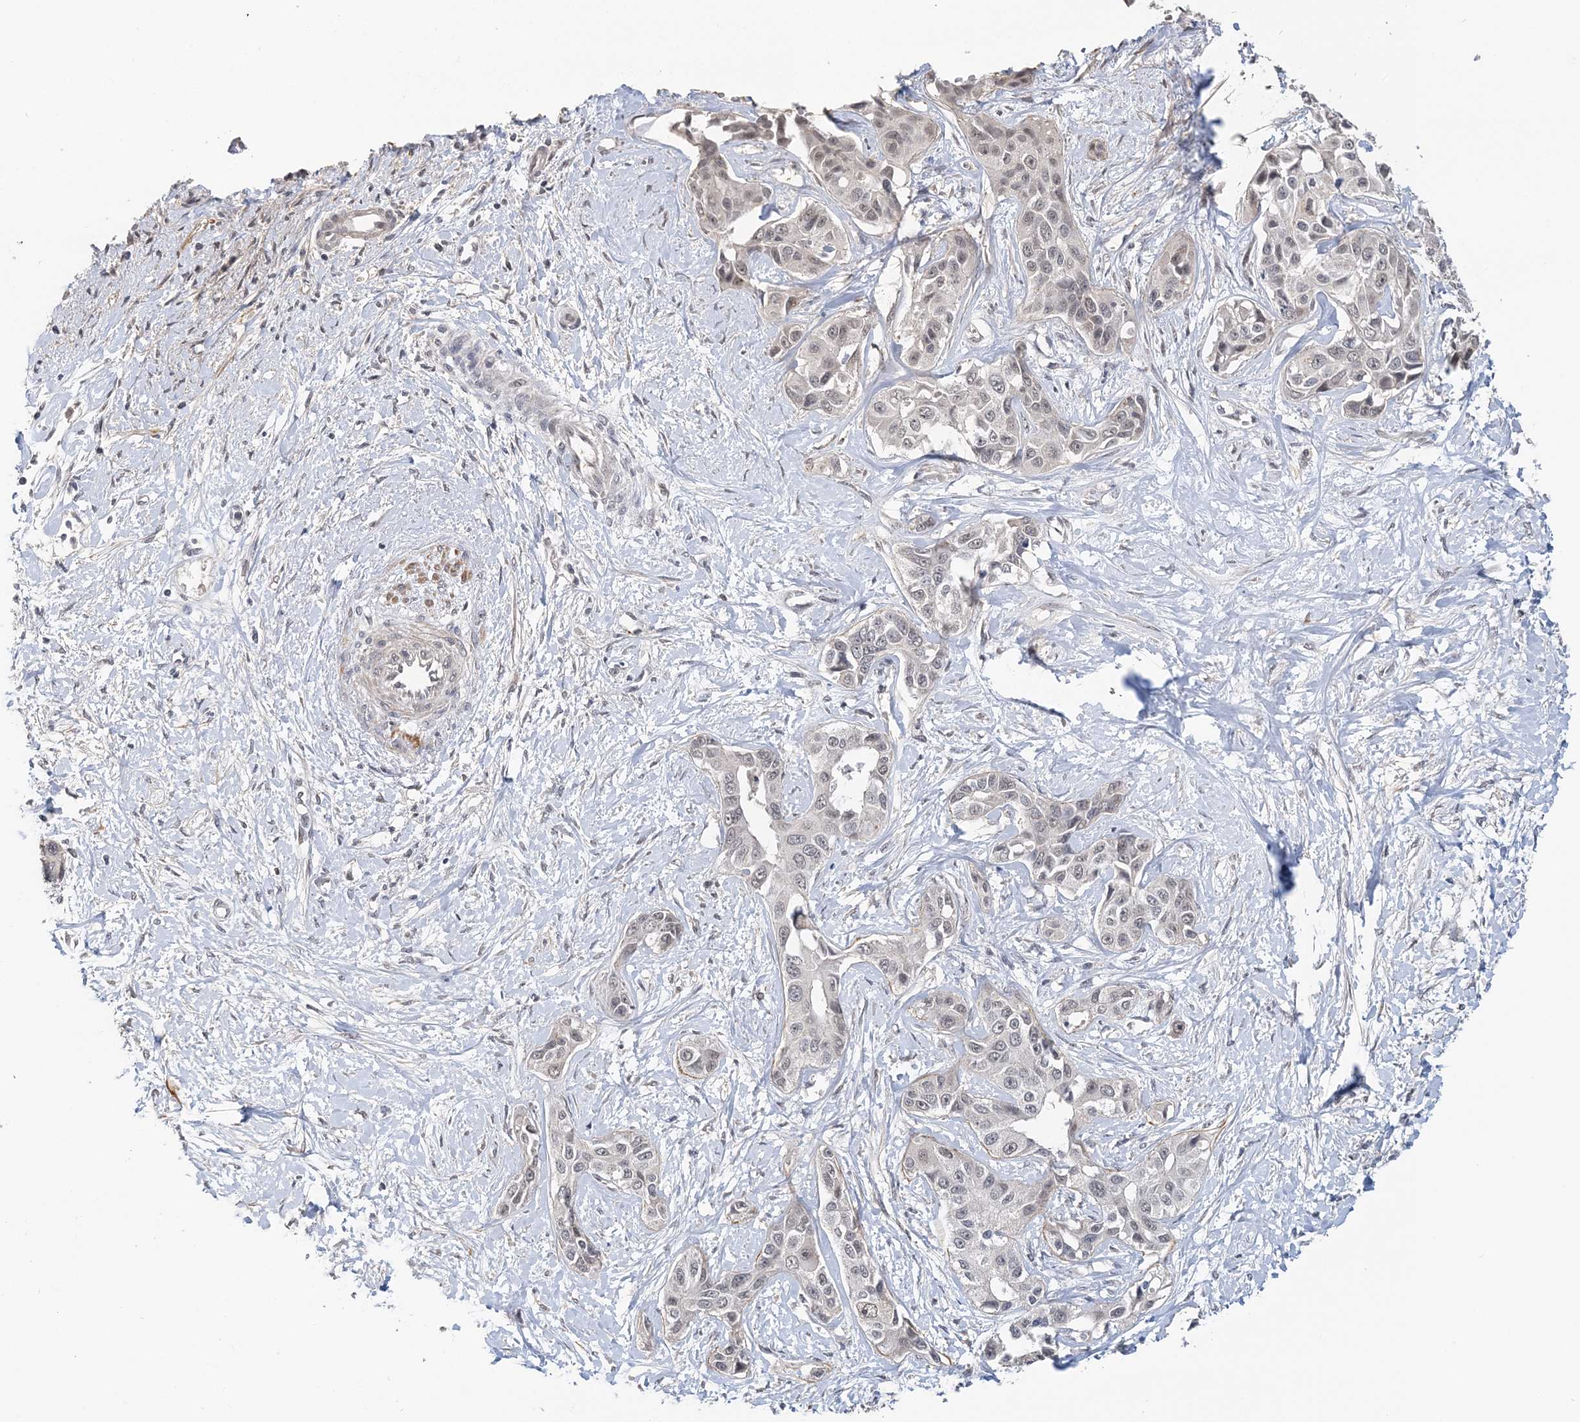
{"staining": {"intensity": "negative", "quantity": "none", "location": "none"}, "tissue": "liver cancer", "cell_type": "Tumor cells", "image_type": "cancer", "snomed": [{"axis": "morphology", "description": "Cholangiocarcinoma"}, {"axis": "topography", "description": "Liver"}], "caption": "Tumor cells are negative for protein expression in human liver cholangiocarcinoma.", "gene": "TSHZ2", "patient": {"sex": "male", "age": 59}}